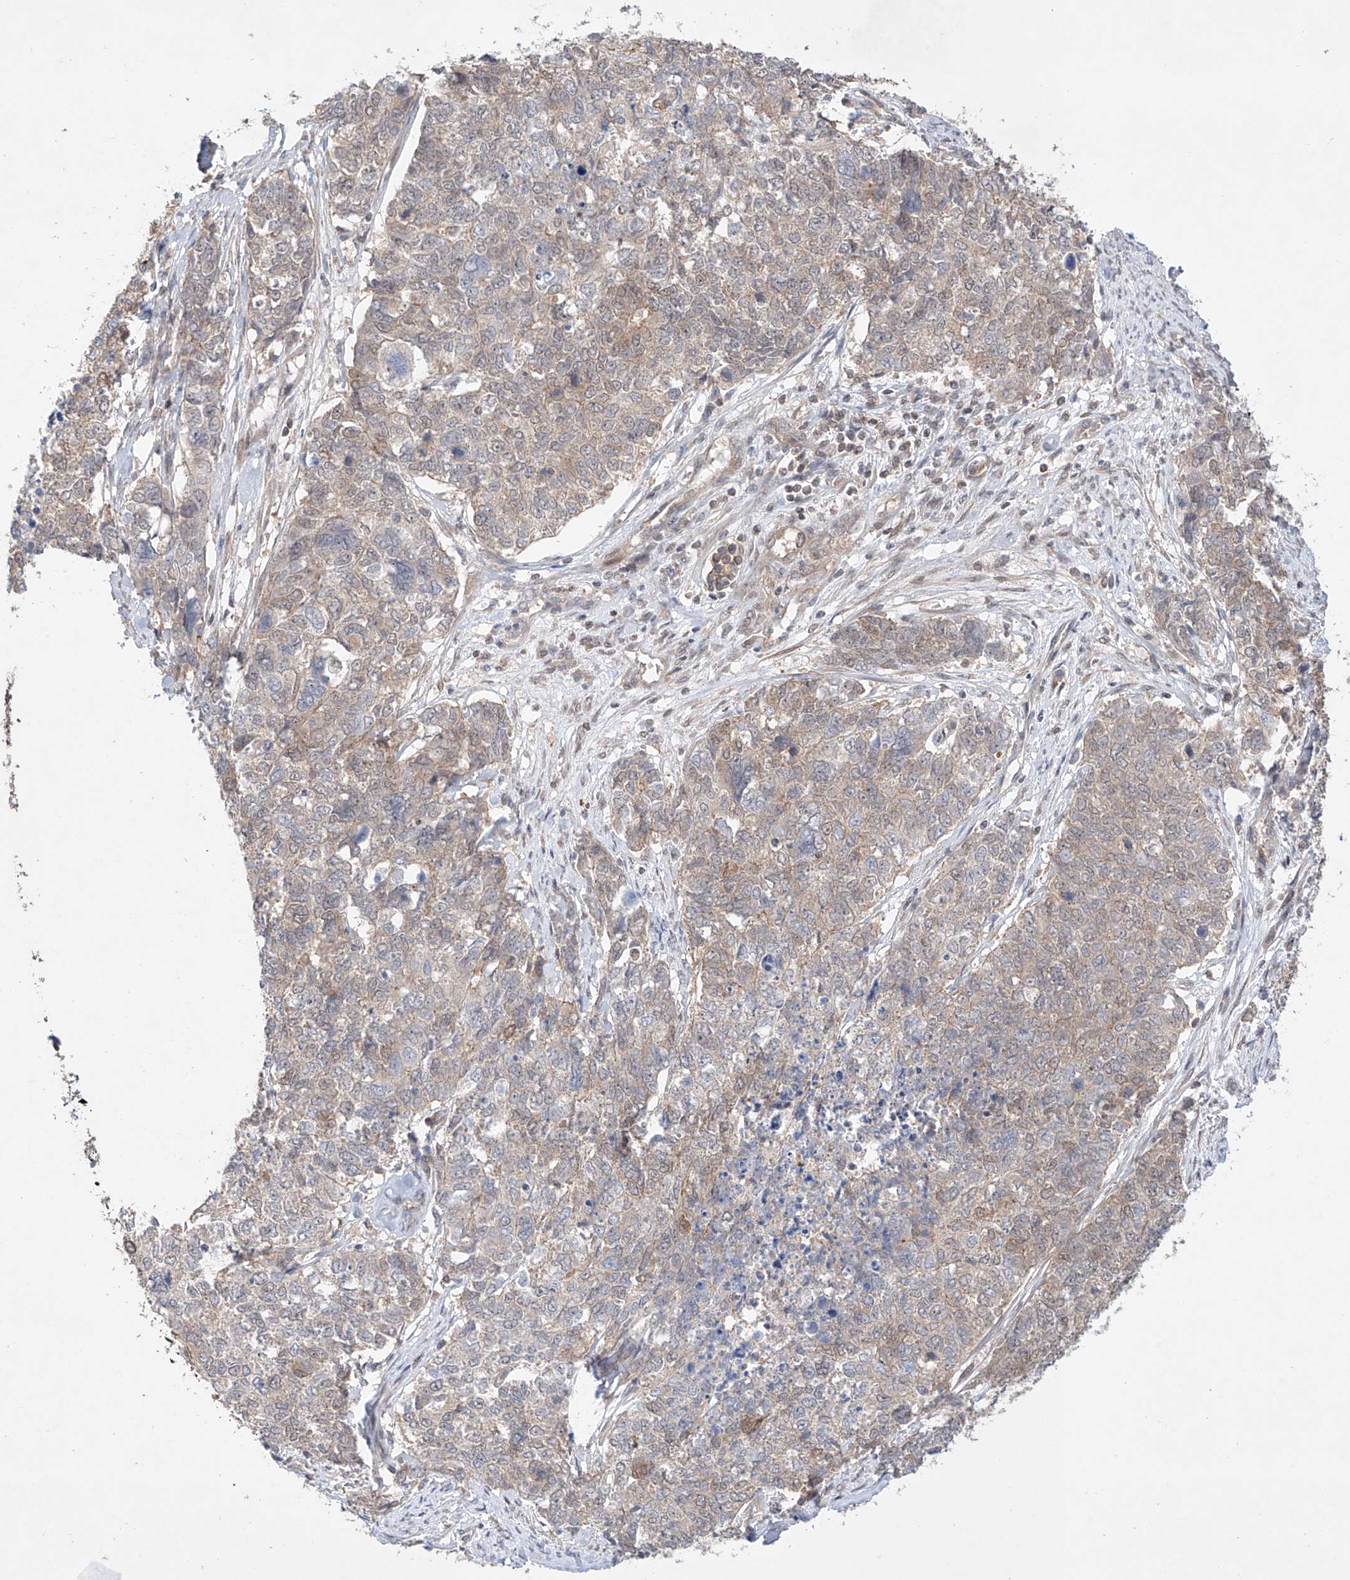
{"staining": {"intensity": "weak", "quantity": "<25%", "location": "cytoplasmic/membranous"}, "tissue": "cervical cancer", "cell_type": "Tumor cells", "image_type": "cancer", "snomed": [{"axis": "morphology", "description": "Squamous cell carcinoma, NOS"}, {"axis": "topography", "description": "Cervix"}], "caption": "A high-resolution image shows IHC staining of cervical squamous cell carcinoma, which demonstrates no significant staining in tumor cells.", "gene": "TSR2", "patient": {"sex": "female", "age": 63}}